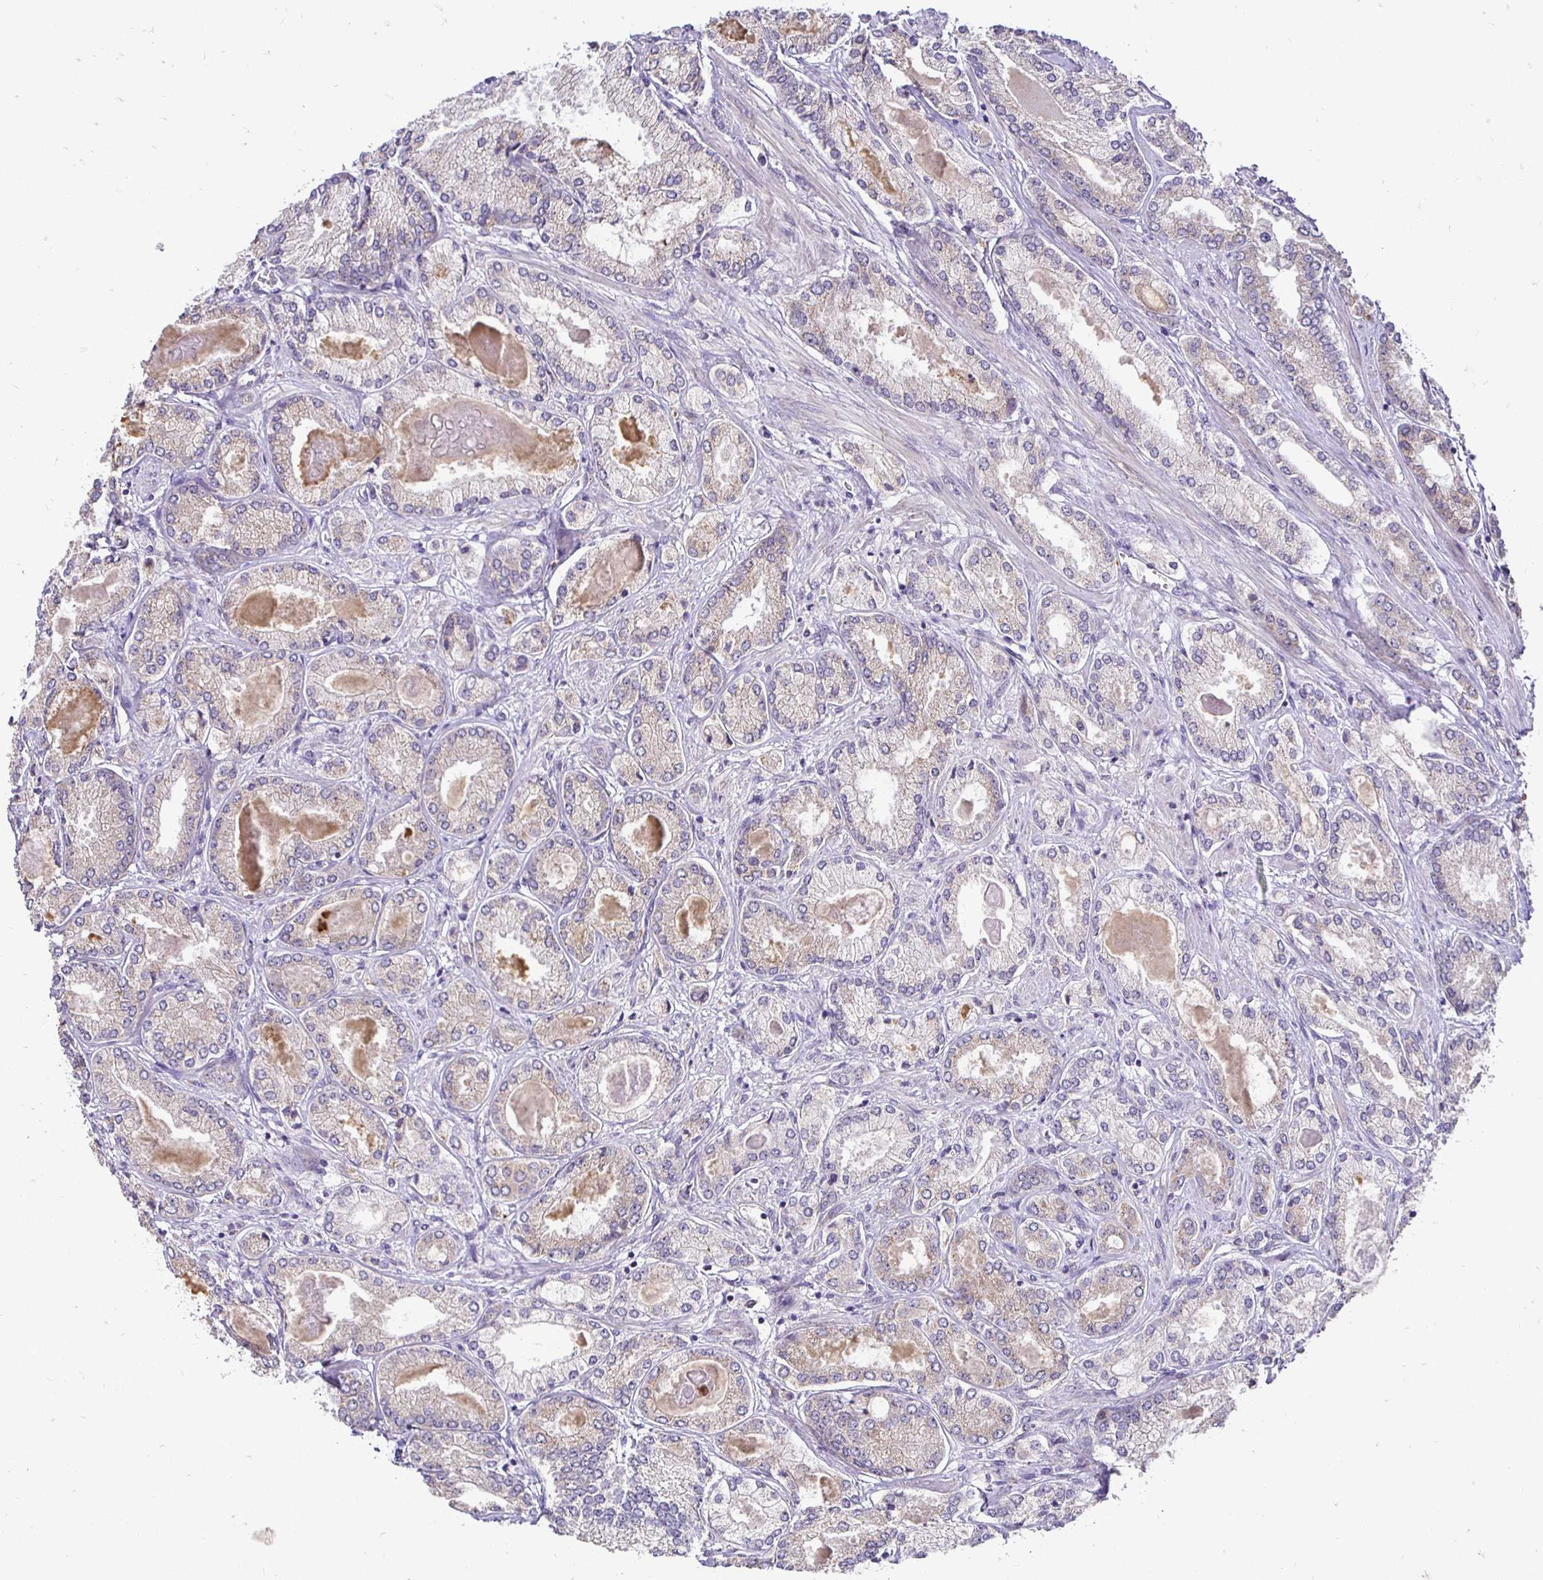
{"staining": {"intensity": "weak", "quantity": "<25%", "location": "cytoplasmic/membranous"}, "tissue": "prostate cancer", "cell_type": "Tumor cells", "image_type": "cancer", "snomed": [{"axis": "morphology", "description": "Adenocarcinoma, High grade"}, {"axis": "topography", "description": "Prostate"}], "caption": "Immunohistochemistry (IHC) of human prostate cancer (adenocarcinoma (high-grade)) exhibits no positivity in tumor cells.", "gene": "RHEBL1", "patient": {"sex": "male", "age": 68}}